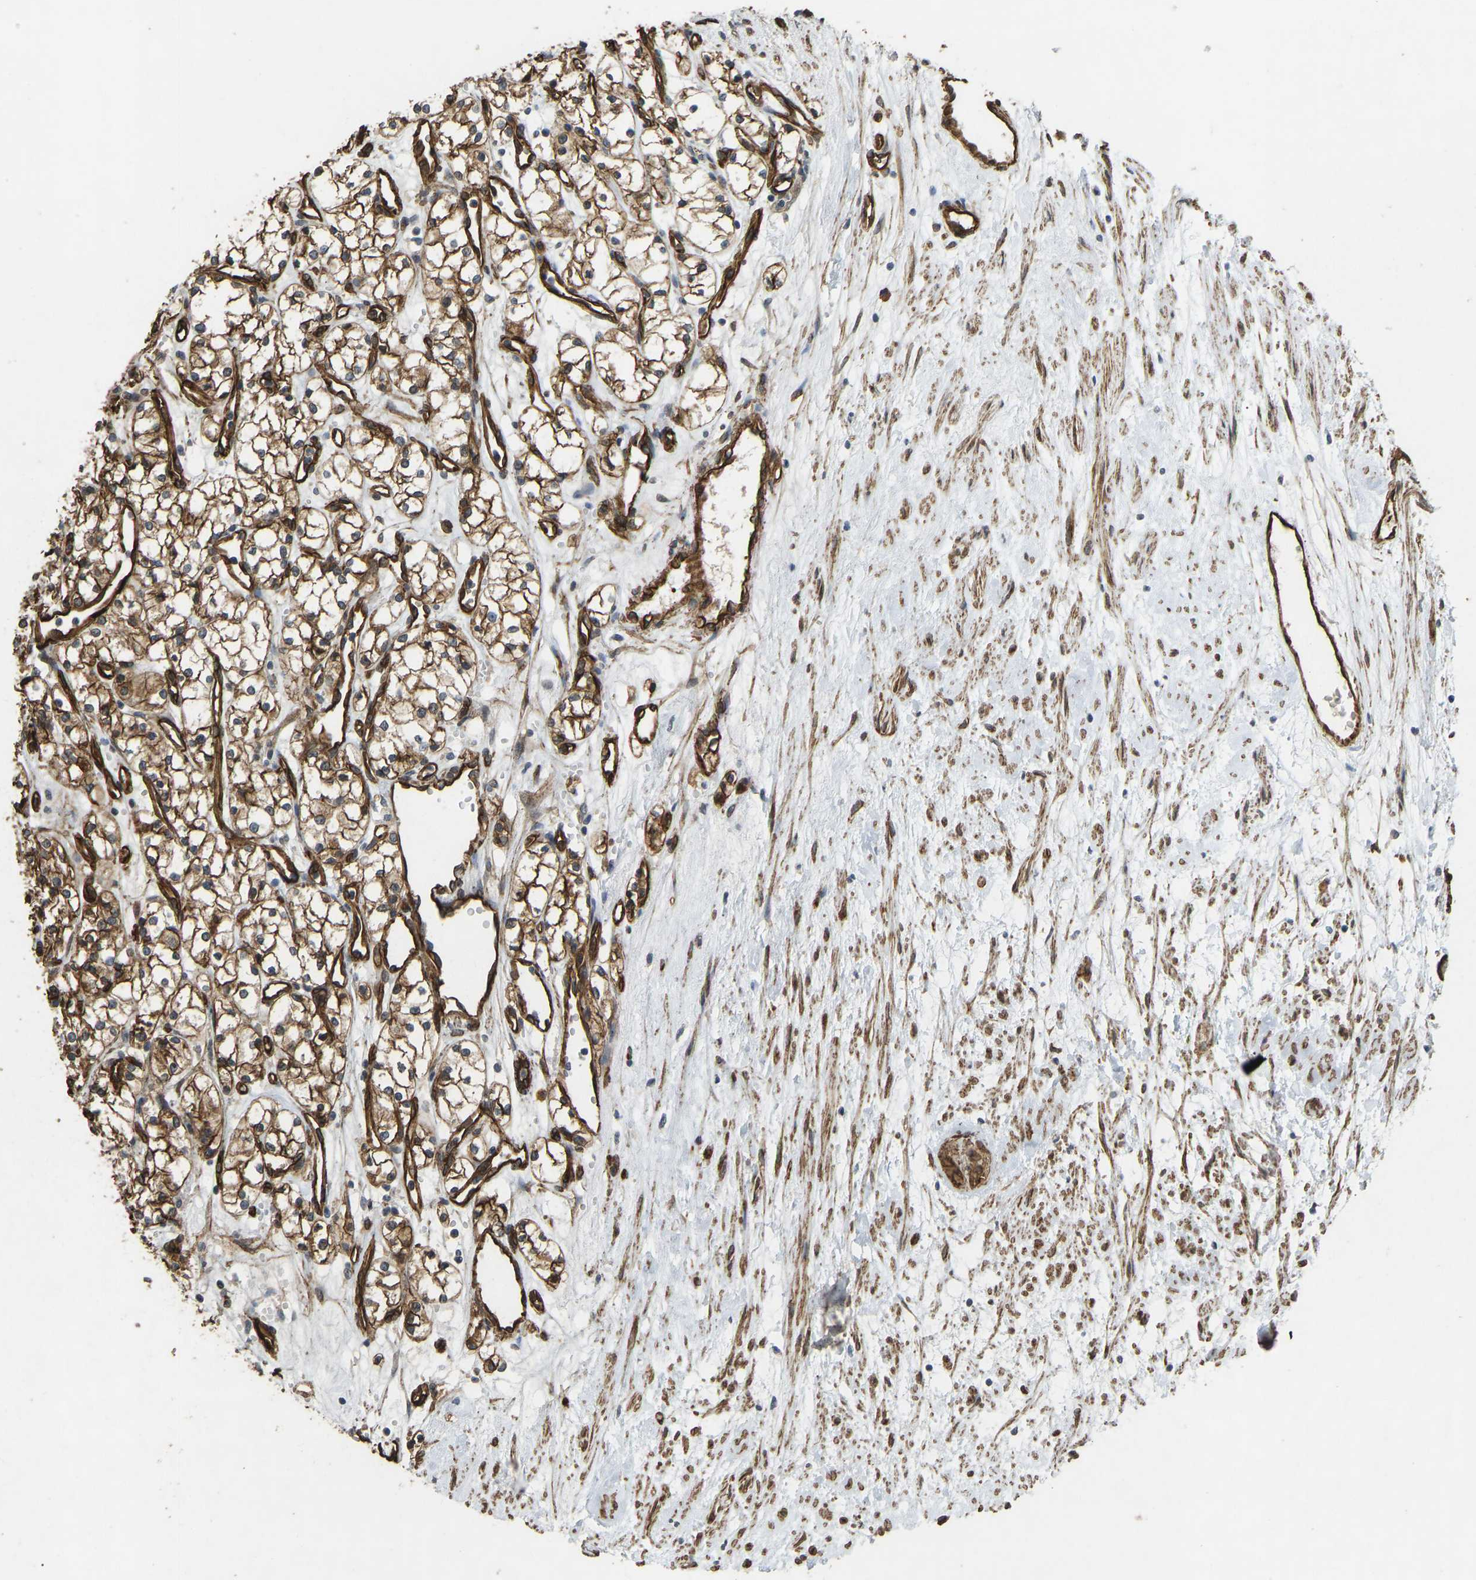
{"staining": {"intensity": "moderate", "quantity": ">75%", "location": "cytoplasmic/membranous"}, "tissue": "renal cancer", "cell_type": "Tumor cells", "image_type": "cancer", "snomed": [{"axis": "morphology", "description": "Adenocarcinoma, NOS"}, {"axis": "topography", "description": "Kidney"}], "caption": "Immunohistochemistry micrograph of renal cancer (adenocarcinoma) stained for a protein (brown), which exhibits medium levels of moderate cytoplasmic/membranous staining in about >75% of tumor cells.", "gene": "NMB", "patient": {"sex": "male", "age": 59}}